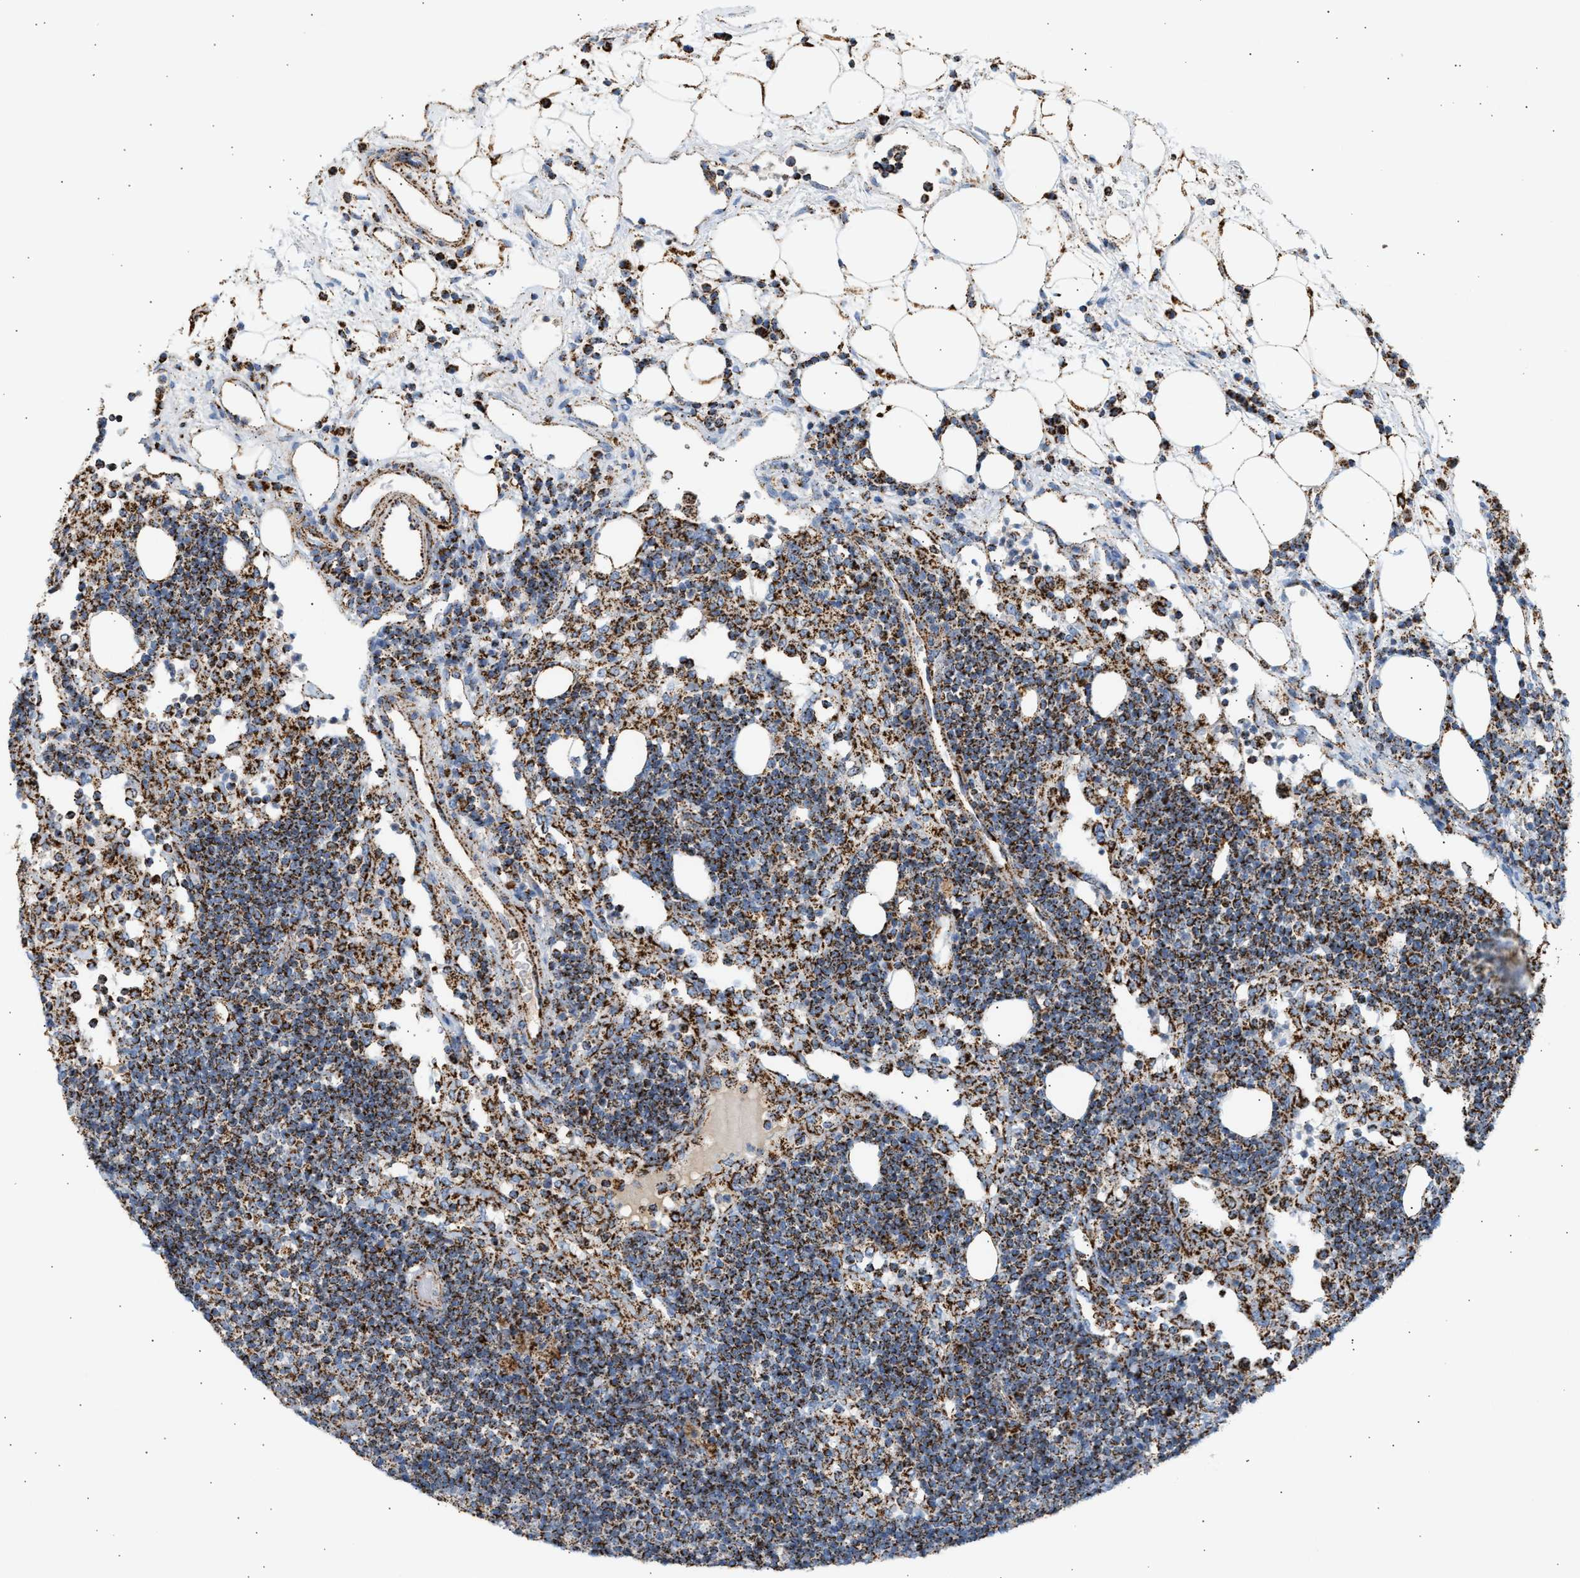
{"staining": {"intensity": "strong", "quantity": ">75%", "location": "cytoplasmic/membranous"}, "tissue": "lymph node", "cell_type": "Germinal center cells", "image_type": "normal", "snomed": [{"axis": "morphology", "description": "Normal tissue, NOS"}, {"axis": "morphology", "description": "Carcinoid, malignant, NOS"}, {"axis": "topography", "description": "Lymph node"}], "caption": "This is an image of immunohistochemistry (IHC) staining of benign lymph node, which shows strong staining in the cytoplasmic/membranous of germinal center cells.", "gene": "OGDH", "patient": {"sex": "male", "age": 47}}